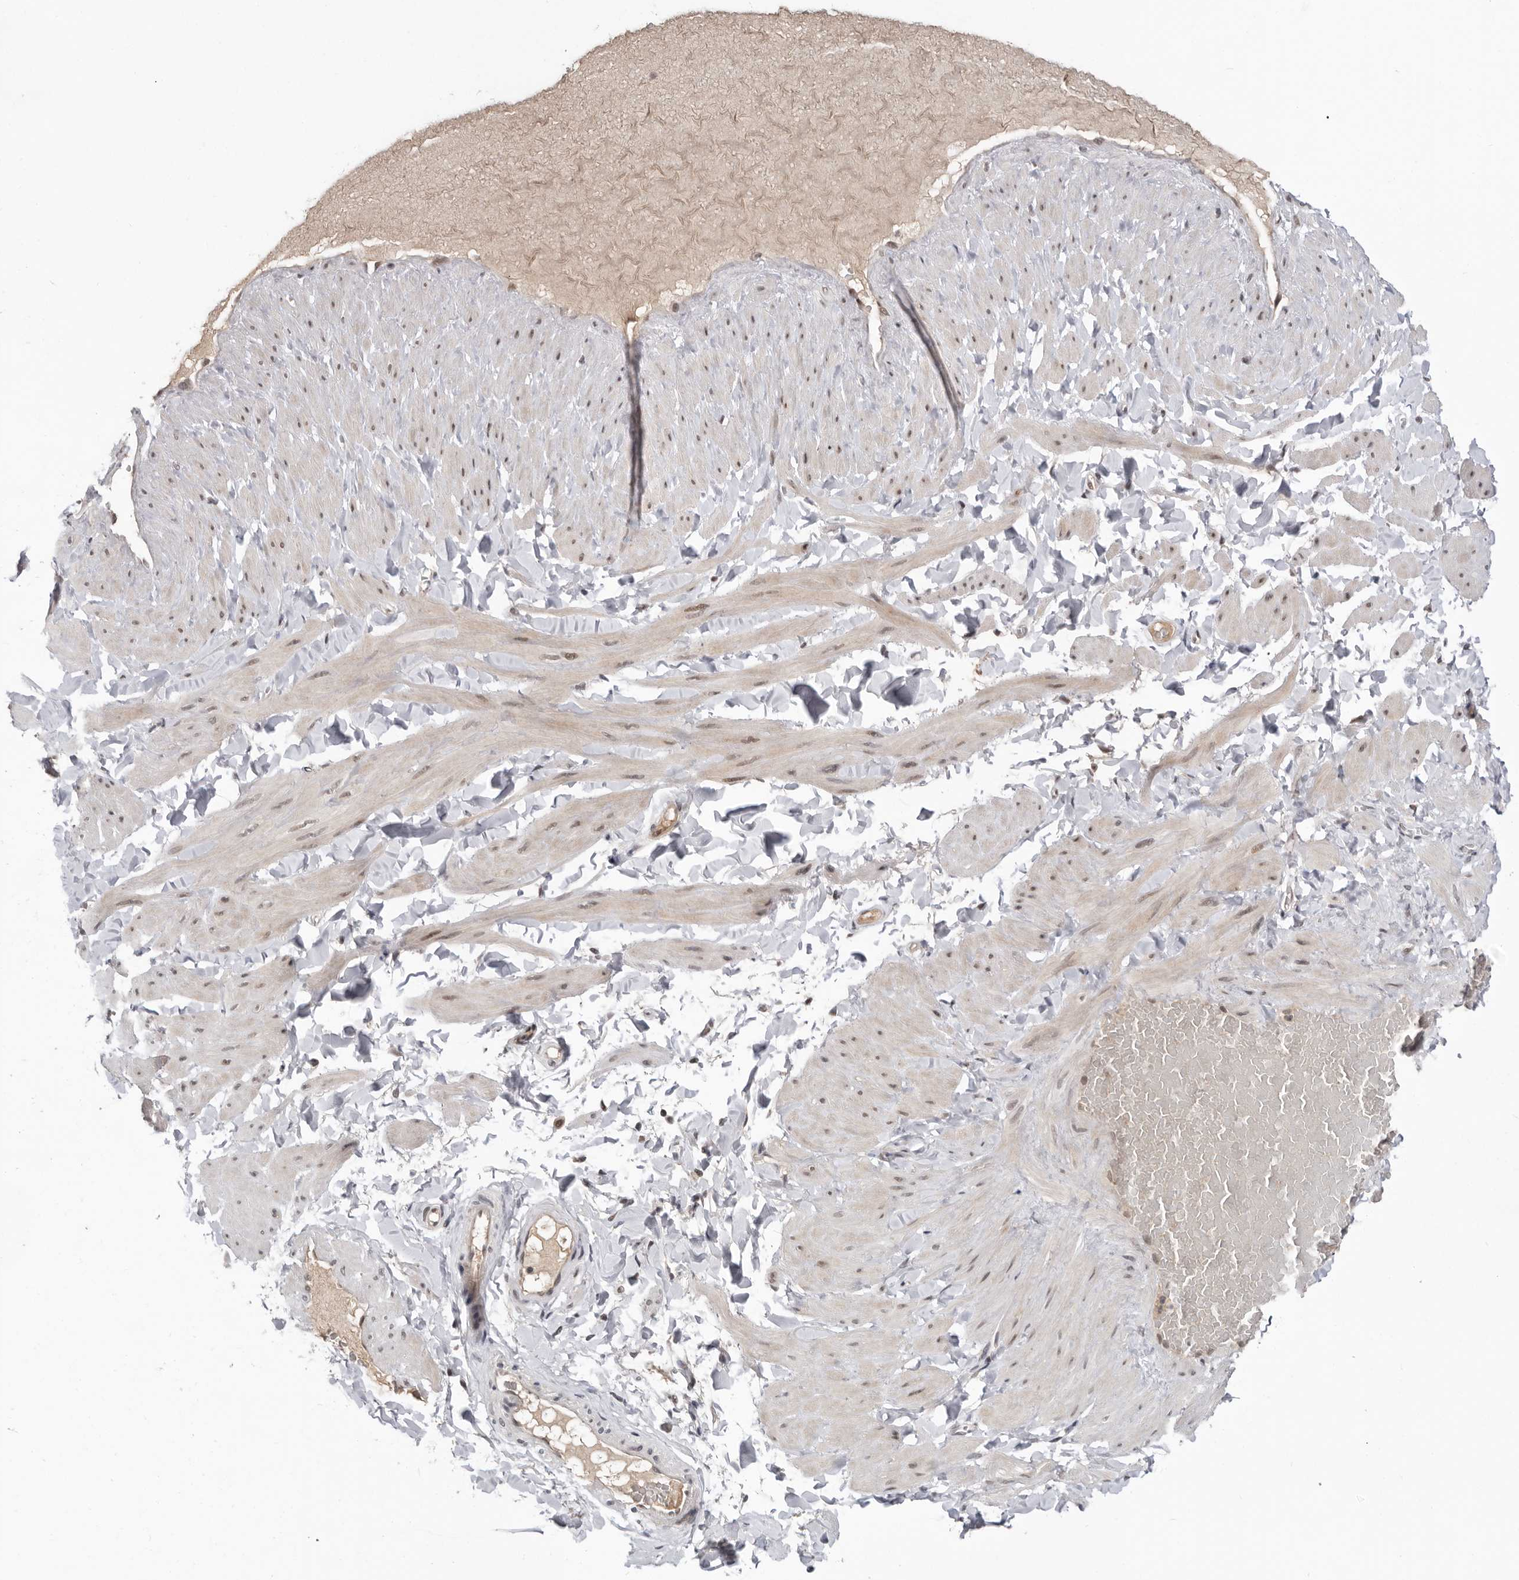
{"staining": {"intensity": "weak", "quantity": ">75%", "location": "nuclear"}, "tissue": "adipose tissue", "cell_type": "Adipocytes", "image_type": "normal", "snomed": [{"axis": "morphology", "description": "Normal tissue, NOS"}, {"axis": "topography", "description": "Adipose tissue"}, {"axis": "topography", "description": "Vascular tissue"}, {"axis": "topography", "description": "Peripheral nerve tissue"}], "caption": "Weak nuclear protein staining is present in about >75% of adipocytes in adipose tissue.", "gene": "BRCA2", "patient": {"sex": "male", "age": 25}}